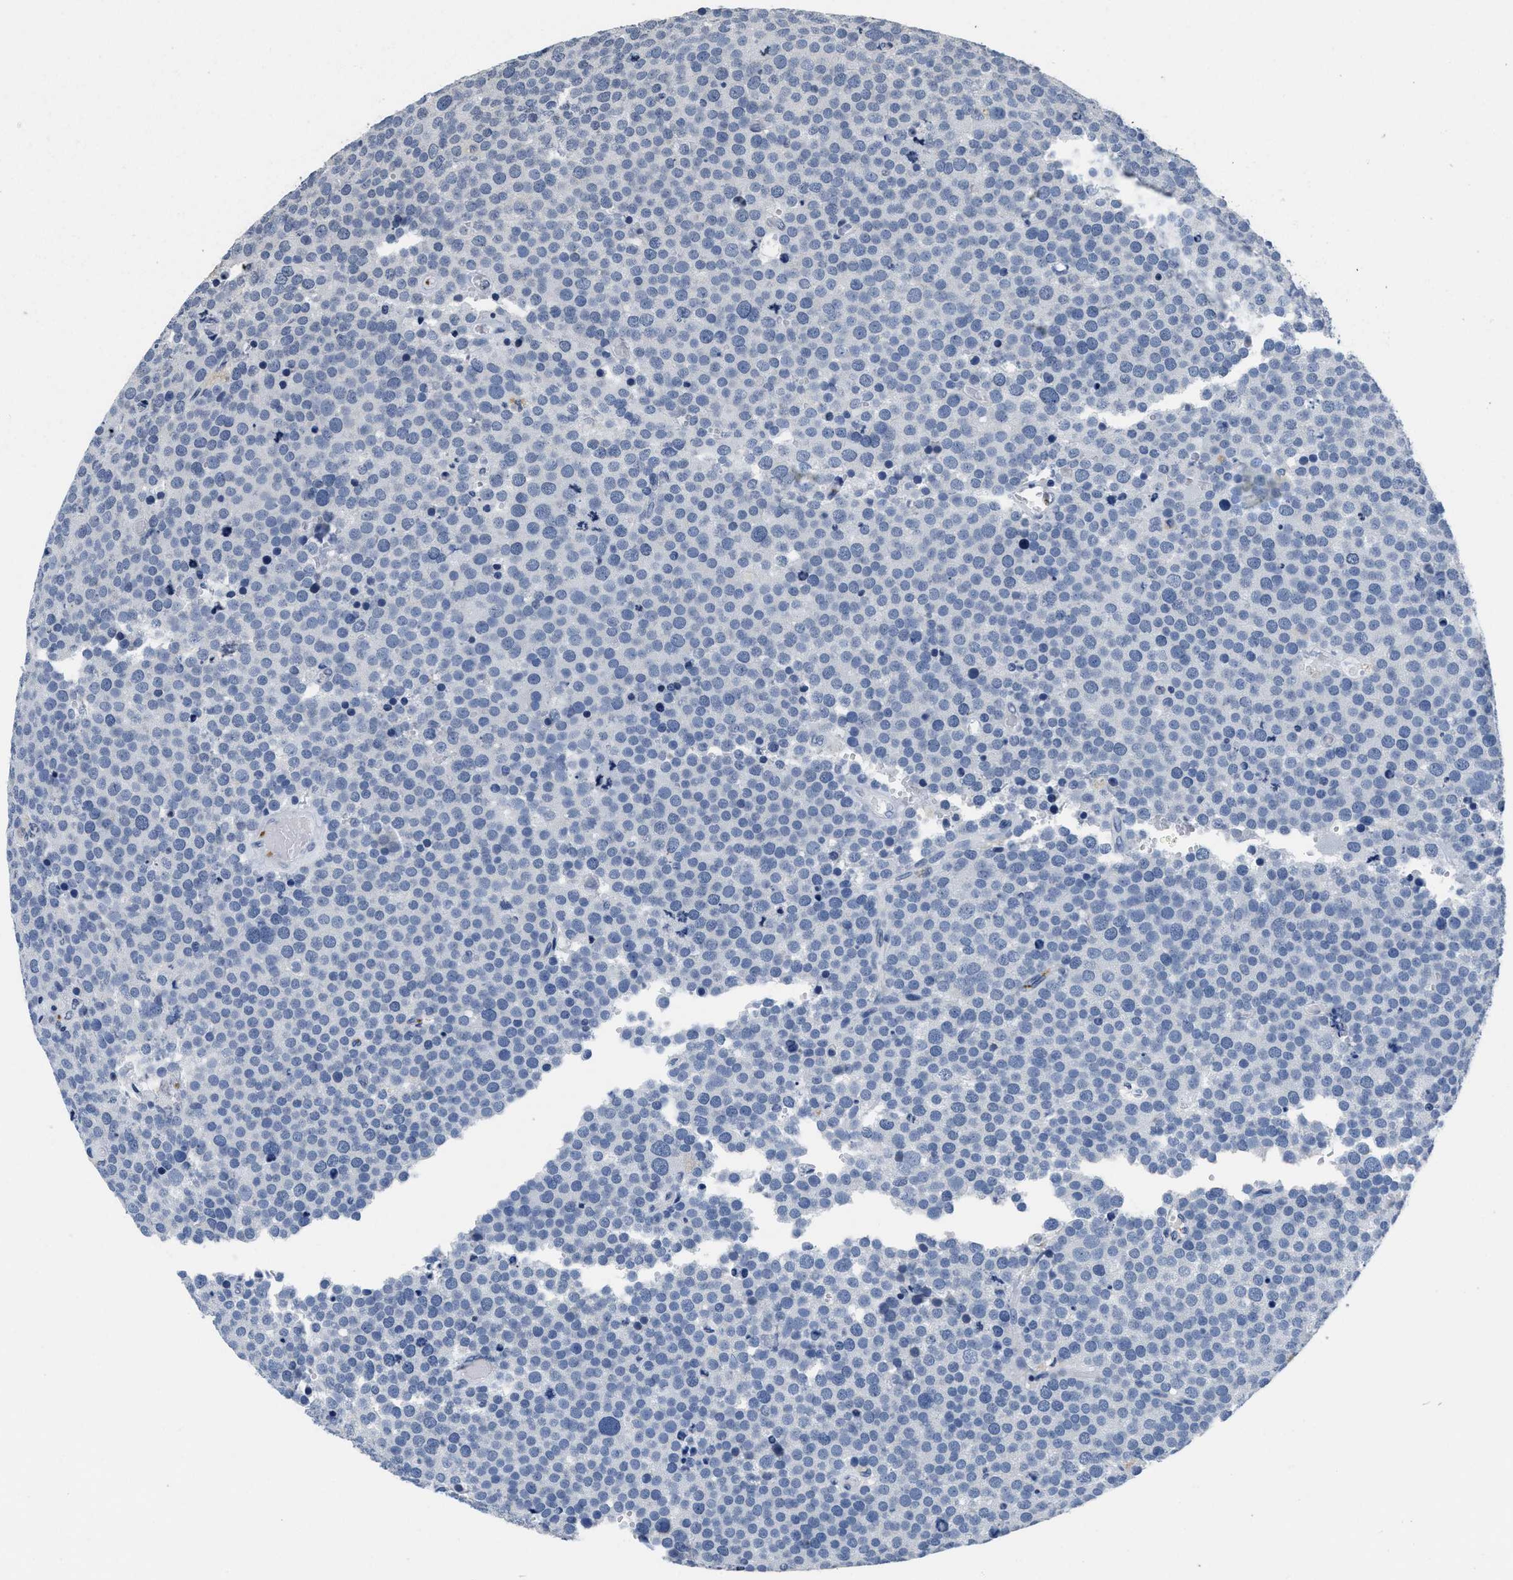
{"staining": {"intensity": "negative", "quantity": "none", "location": "none"}, "tissue": "testis cancer", "cell_type": "Tumor cells", "image_type": "cancer", "snomed": [{"axis": "morphology", "description": "Normal tissue, NOS"}, {"axis": "morphology", "description": "Seminoma, NOS"}, {"axis": "topography", "description": "Testis"}], "caption": "Tumor cells show no significant protein positivity in seminoma (testis).", "gene": "ITGA2B", "patient": {"sex": "male", "age": 71}}